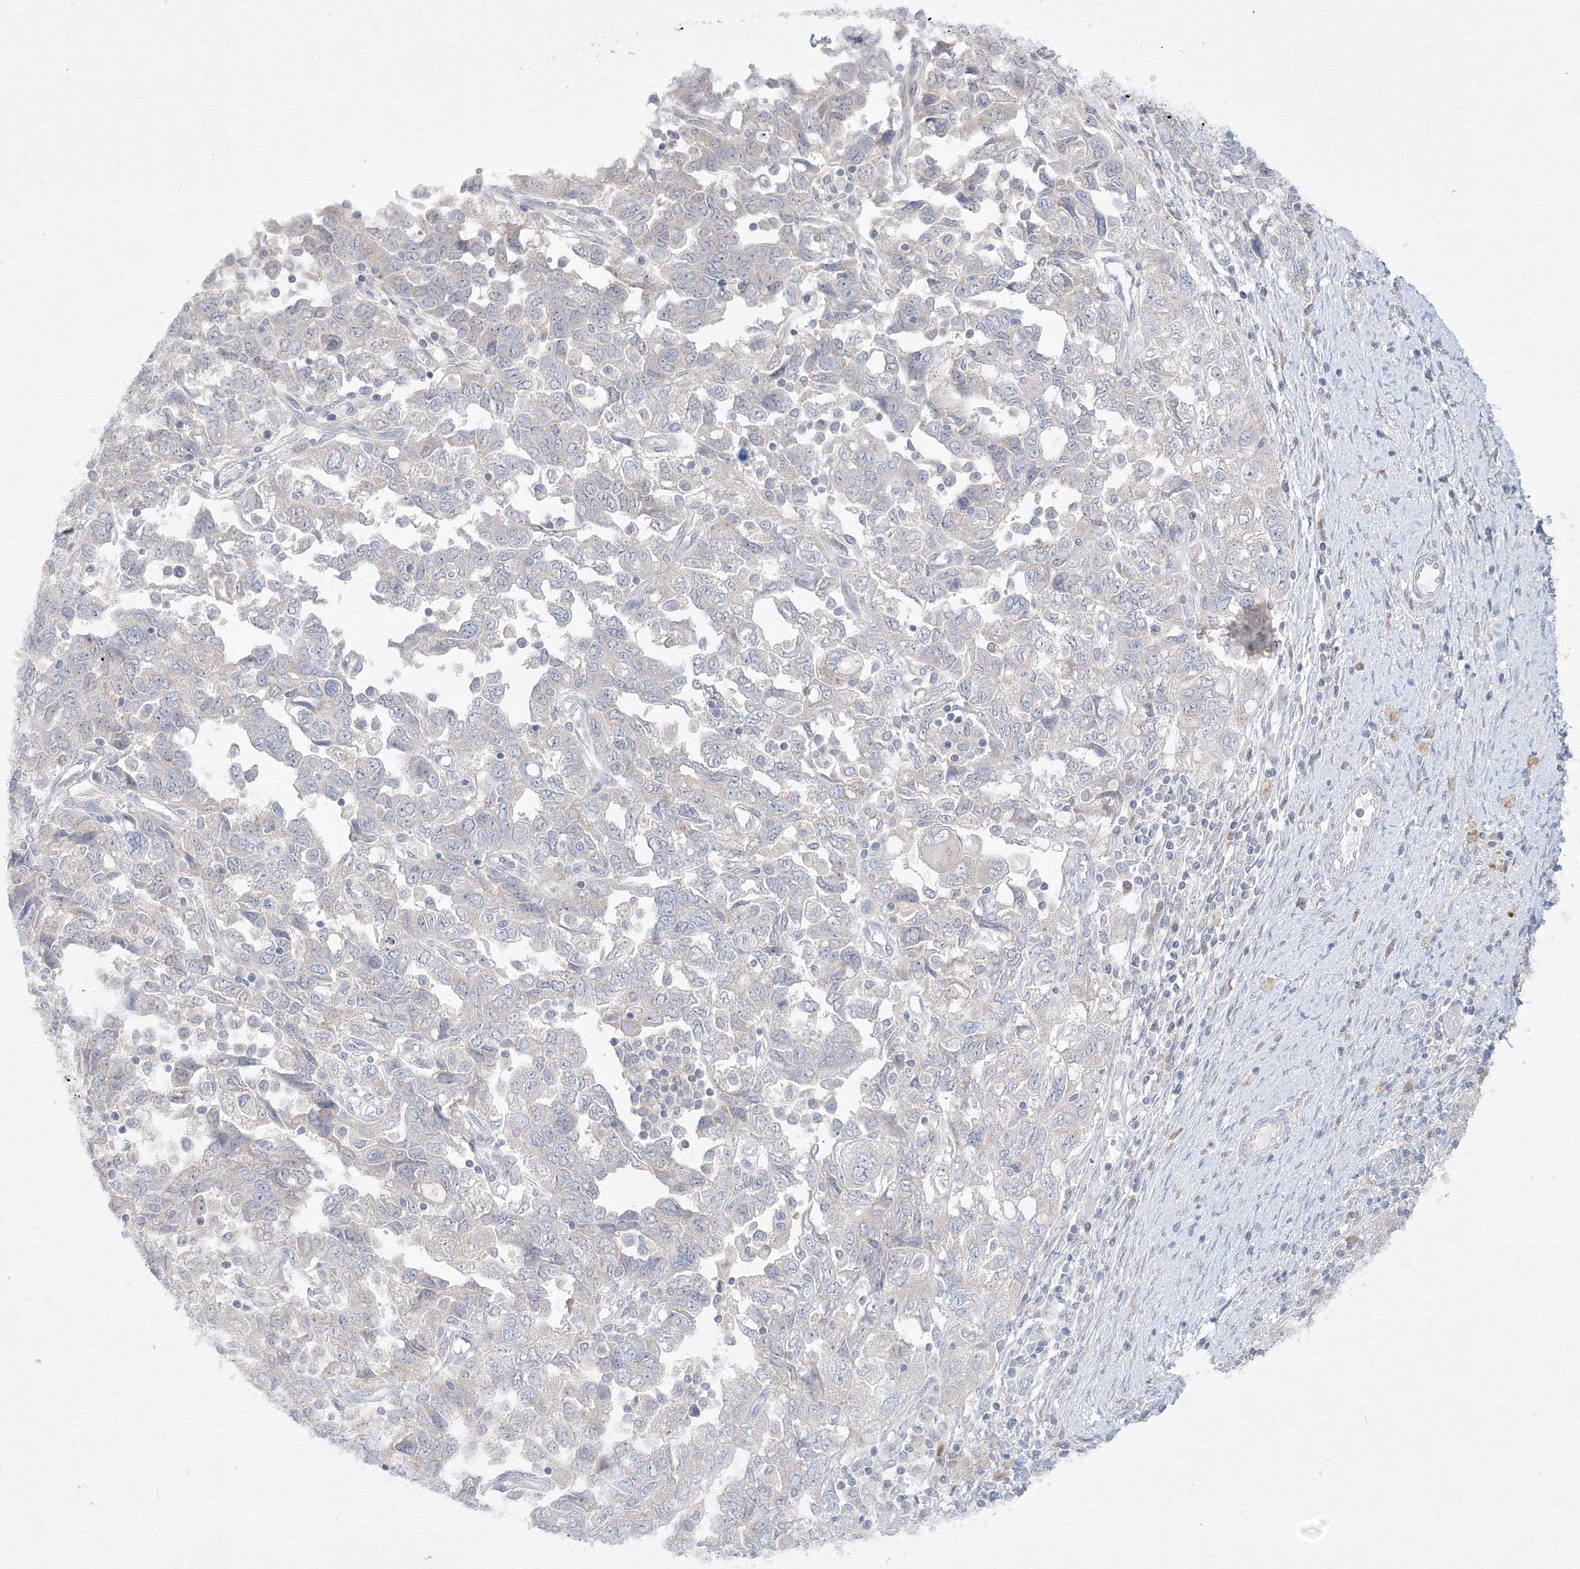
{"staining": {"intensity": "negative", "quantity": "none", "location": "none"}, "tissue": "ovarian cancer", "cell_type": "Tumor cells", "image_type": "cancer", "snomed": [{"axis": "morphology", "description": "Carcinoma, NOS"}, {"axis": "morphology", "description": "Cystadenocarcinoma, serous, NOS"}, {"axis": "topography", "description": "Ovary"}], "caption": "IHC histopathology image of neoplastic tissue: ovarian cancer (carcinoma) stained with DAB displays no significant protein expression in tumor cells.", "gene": "FBXL8", "patient": {"sex": "female", "age": 69}}